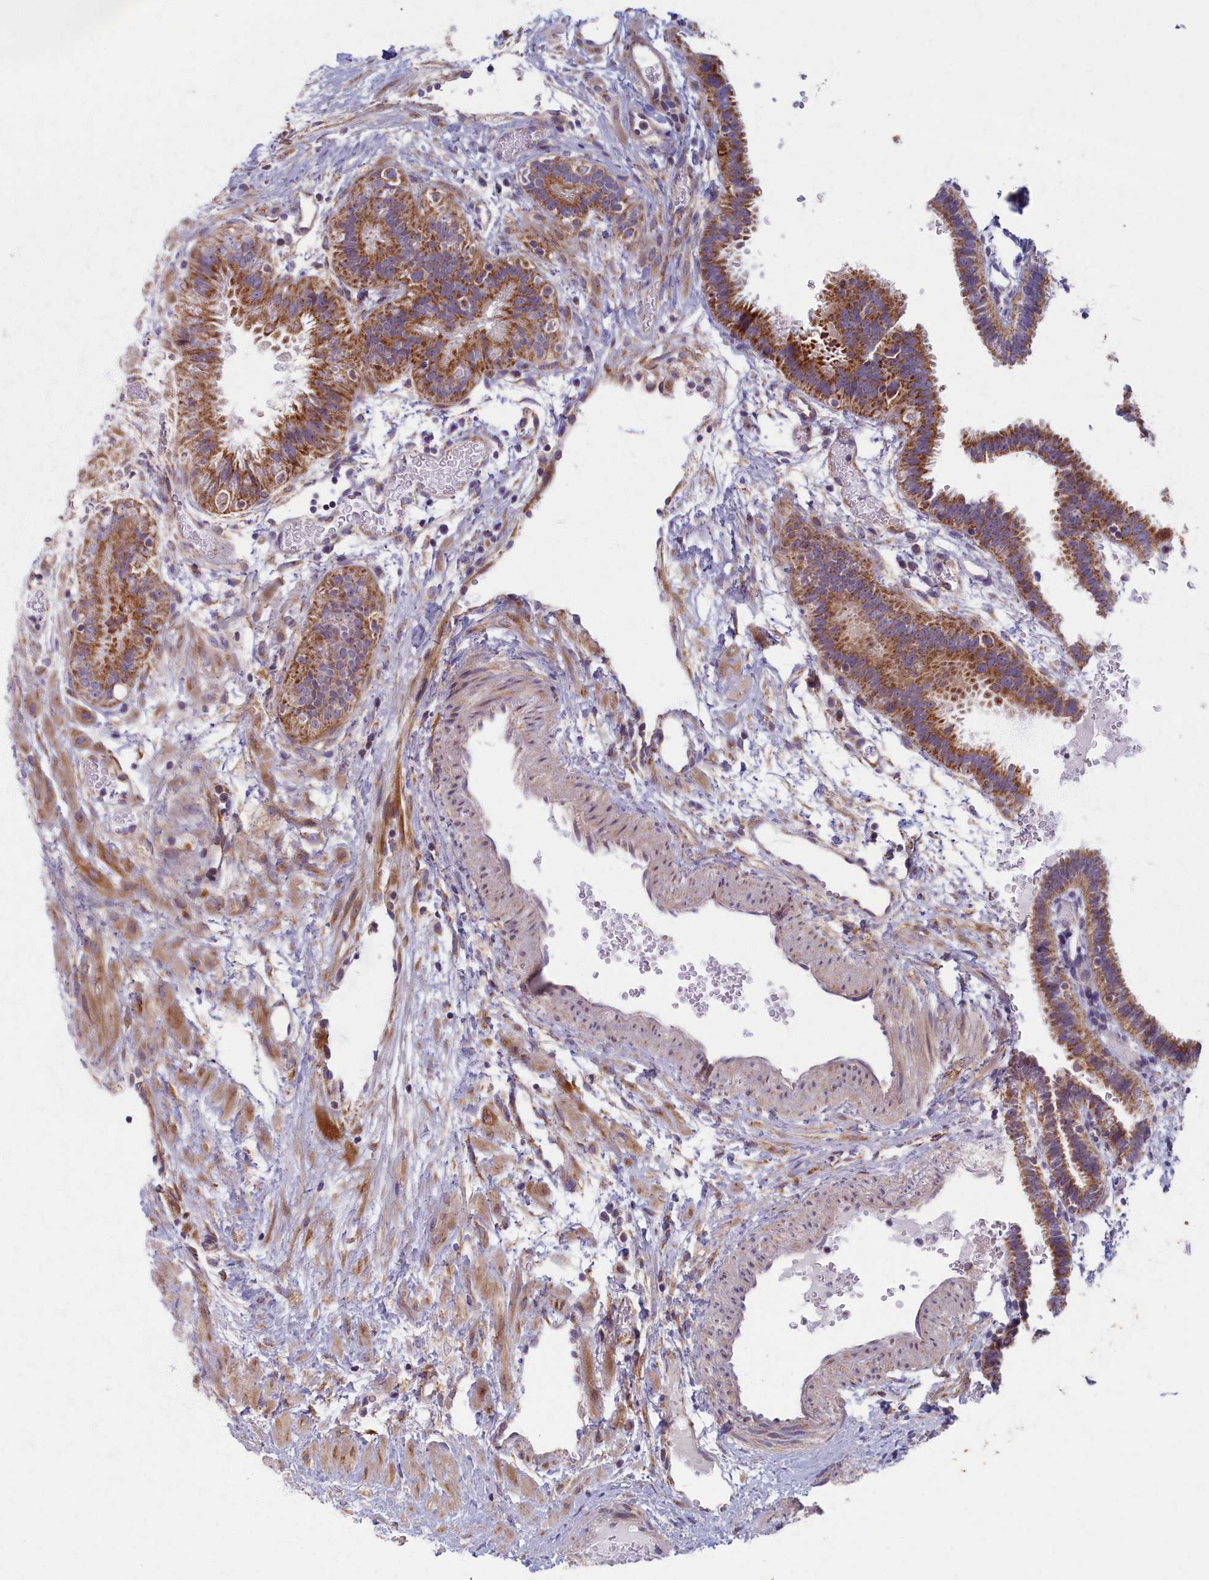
{"staining": {"intensity": "moderate", "quantity": ">75%", "location": "cytoplasmic/membranous"}, "tissue": "fallopian tube", "cell_type": "Glandular cells", "image_type": "normal", "snomed": [{"axis": "morphology", "description": "Normal tissue, NOS"}, {"axis": "topography", "description": "Fallopian tube"}], "caption": "Brown immunohistochemical staining in normal fallopian tube reveals moderate cytoplasmic/membranous positivity in approximately >75% of glandular cells. (DAB (3,3'-diaminobenzidine) IHC with brightfield microscopy, high magnification).", "gene": "MRPS25", "patient": {"sex": "female", "age": 37}}